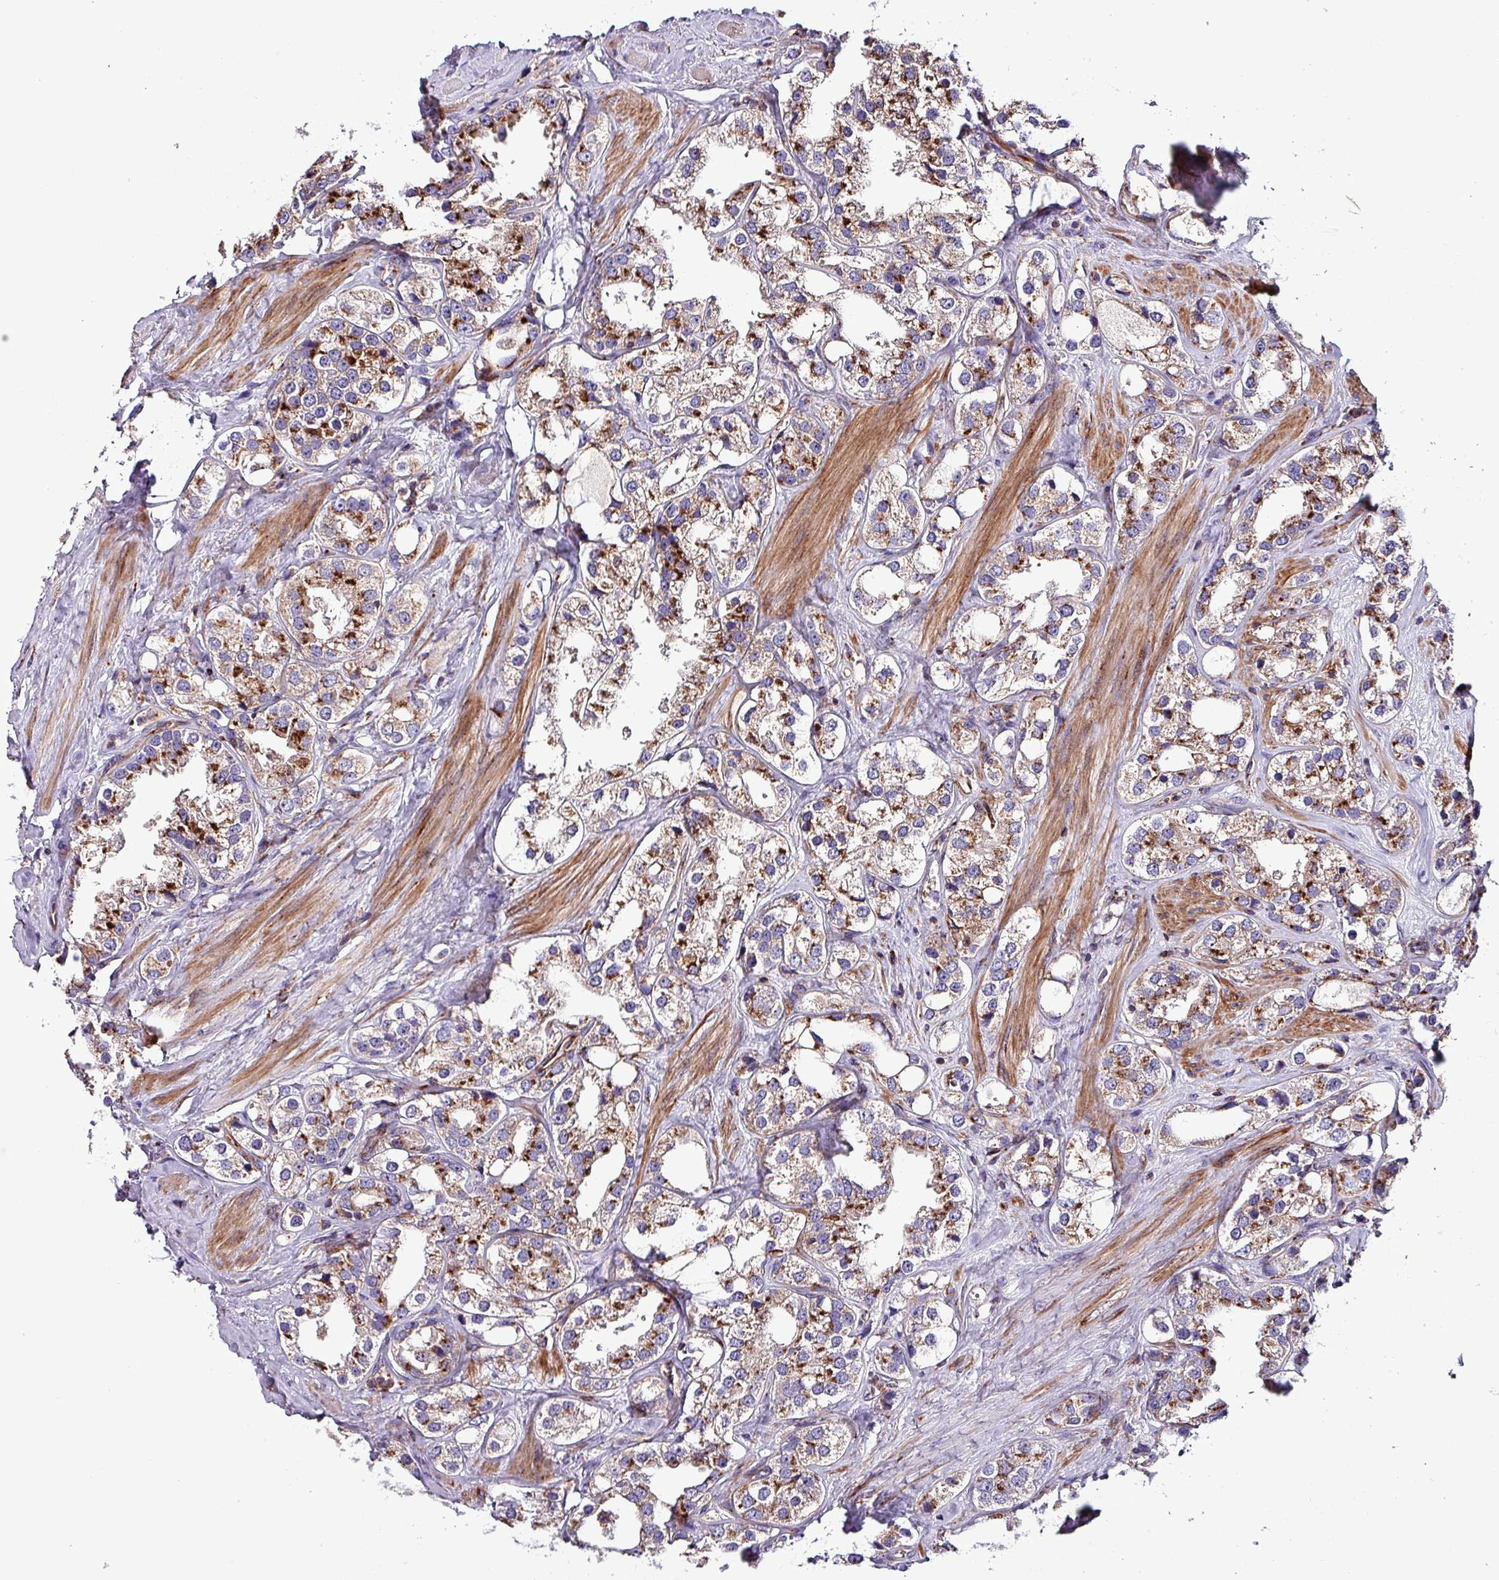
{"staining": {"intensity": "strong", "quantity": "25%-75%", "location": "cytoplasmic/membranous"}, "tissue": "prostate cancer", "cell_type": "Tumor cells", "image_type": "cancer", "snomed": [{"axis": "morphology", "description": "Adenocarcinoma, NOS"}, {"axis": "topography", "description": "Prostate"}], "caption": "Adenocarcinoma (prostate) tissue demonstrates strong cytoplasmic/membranous expression in approximately 25%-75% of tumor cells, visualized by immunohistochemistry.", "gene": "VAMP4", "patient": {"sex": "male", "age": 79}}